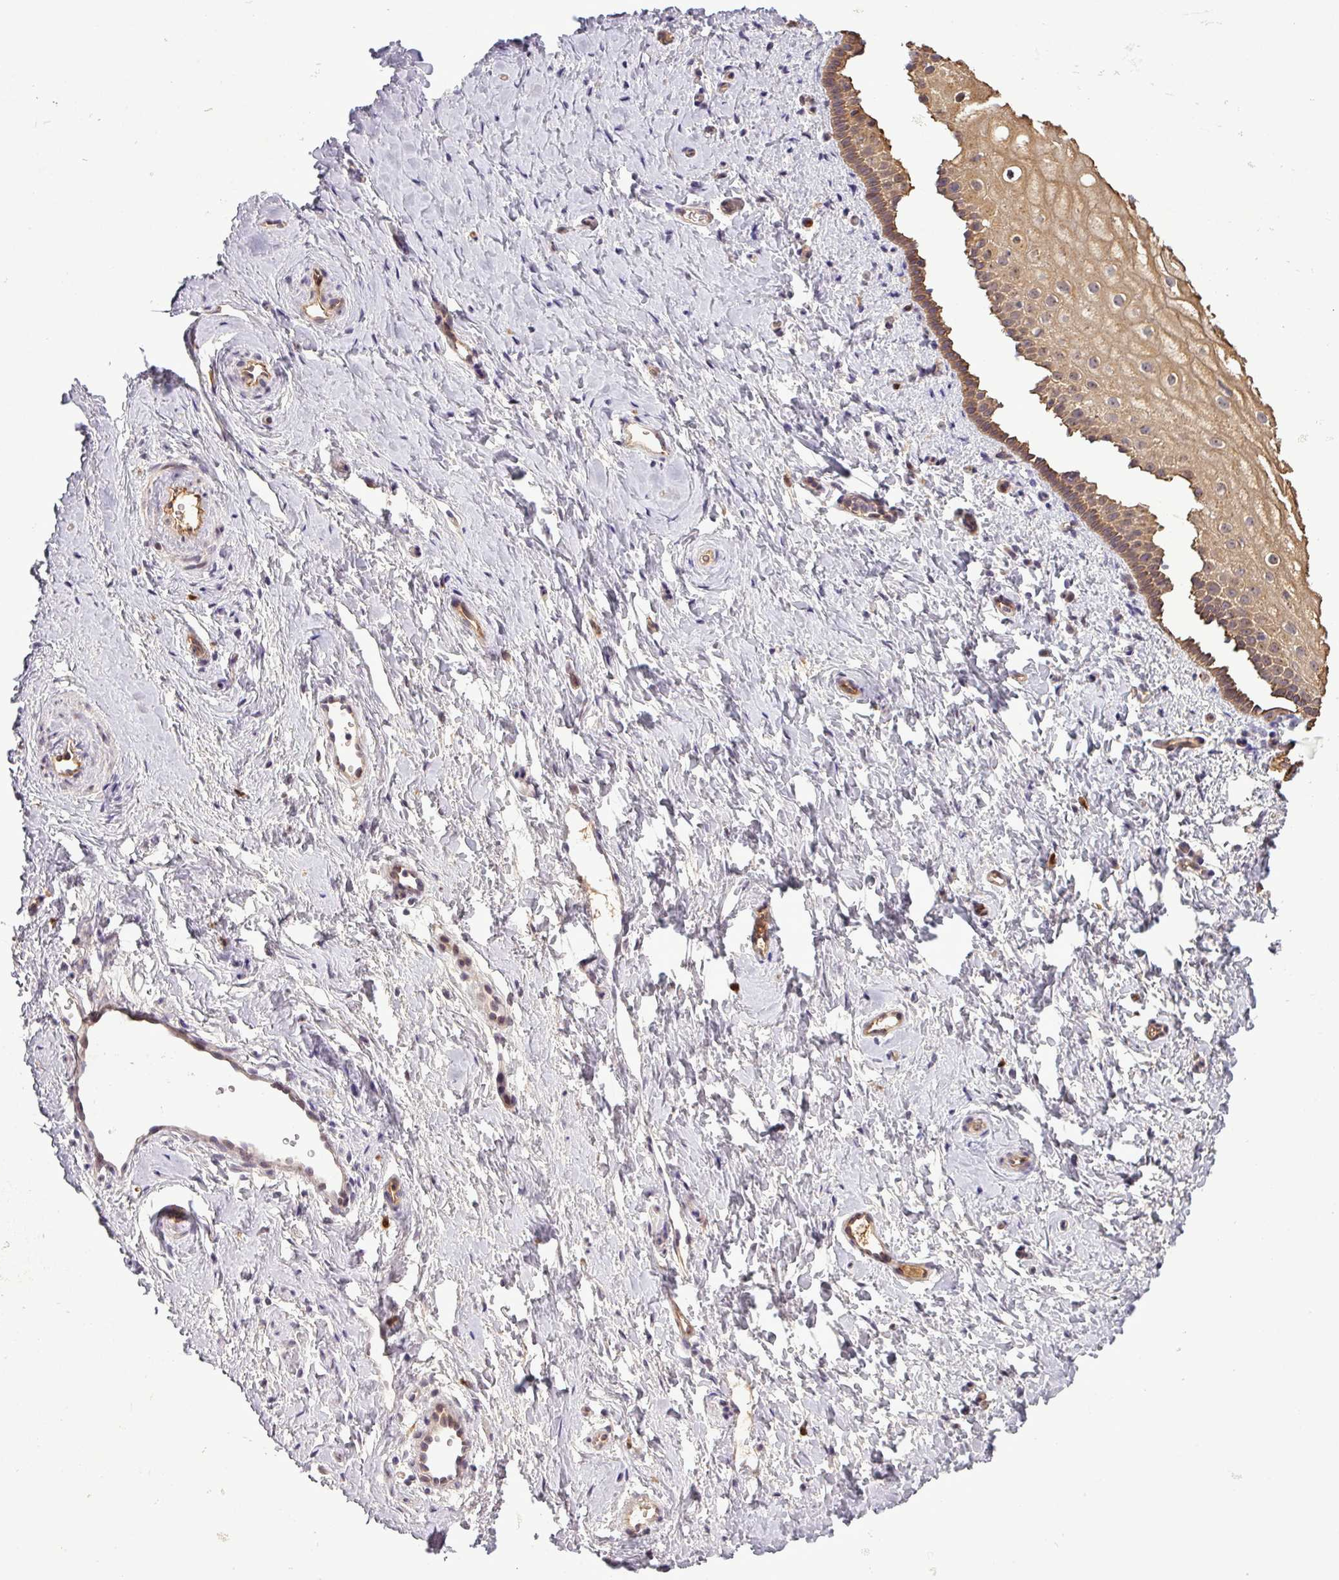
{"staining": {"intensity": "moderate", "quantity": ">75%", "location": "cytoplasmic/membranous"}, "tissue": "vagina", "cell_type": "Squamous epithelial cells", "image_type": "normal", "snomed": [{"axis": "morphology", "description": "Normal tissue, NOS"}, {"axis": "topography", "description": "Vagina"}], "caption": "Immunohistochemistry of benign human vagina demonstrates medium levels of moderate cytoplasmic/membranous staining in approximately >75% of squamous epithelial cells. (Brightfield microscopy of DAB IHC at high magnification).", "gene": "PCDH1", "patient": {"sex": "female", "age": 56}}